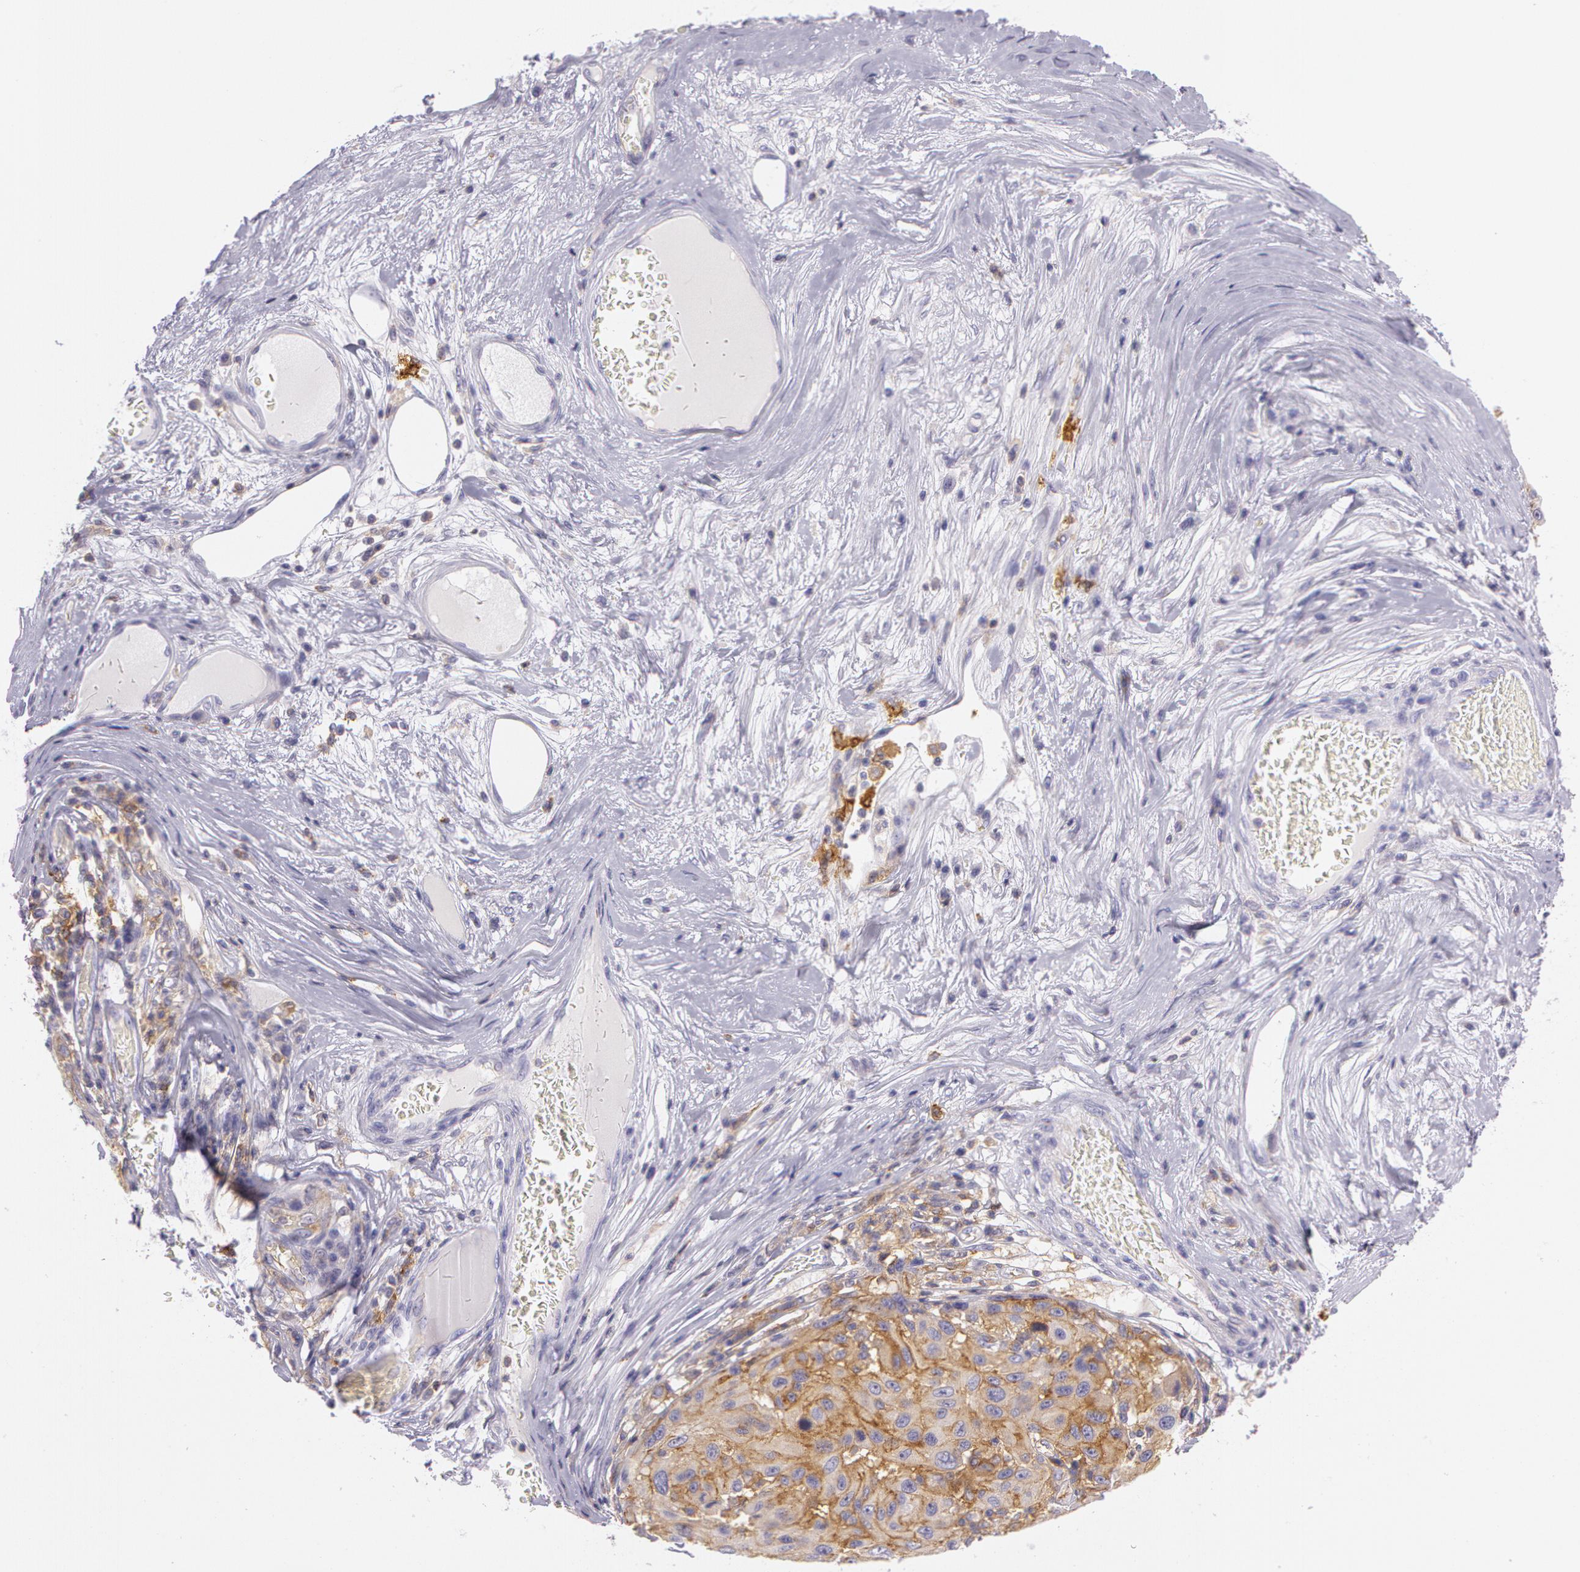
{"staining": {"intensity": "moderate", "quantity": "25%-75%", "location": "cytoplasmic/membranous"}, "tissue": "melanoma", "cell_type": "Tumor cells", "image_type": "cancer", "snomed": [{"axis": "morphology", "description": "Malignant melanoma, NOS"}, {"axis": "topography", "description": "Skin"}], "caption": "Malignant melanoma tissue exhibits moderate cytoplasmic/membranous staining in about 25%-75% of tumor cells", "gene": "LY75", "patient": {"sex": "female", "age": 77}}